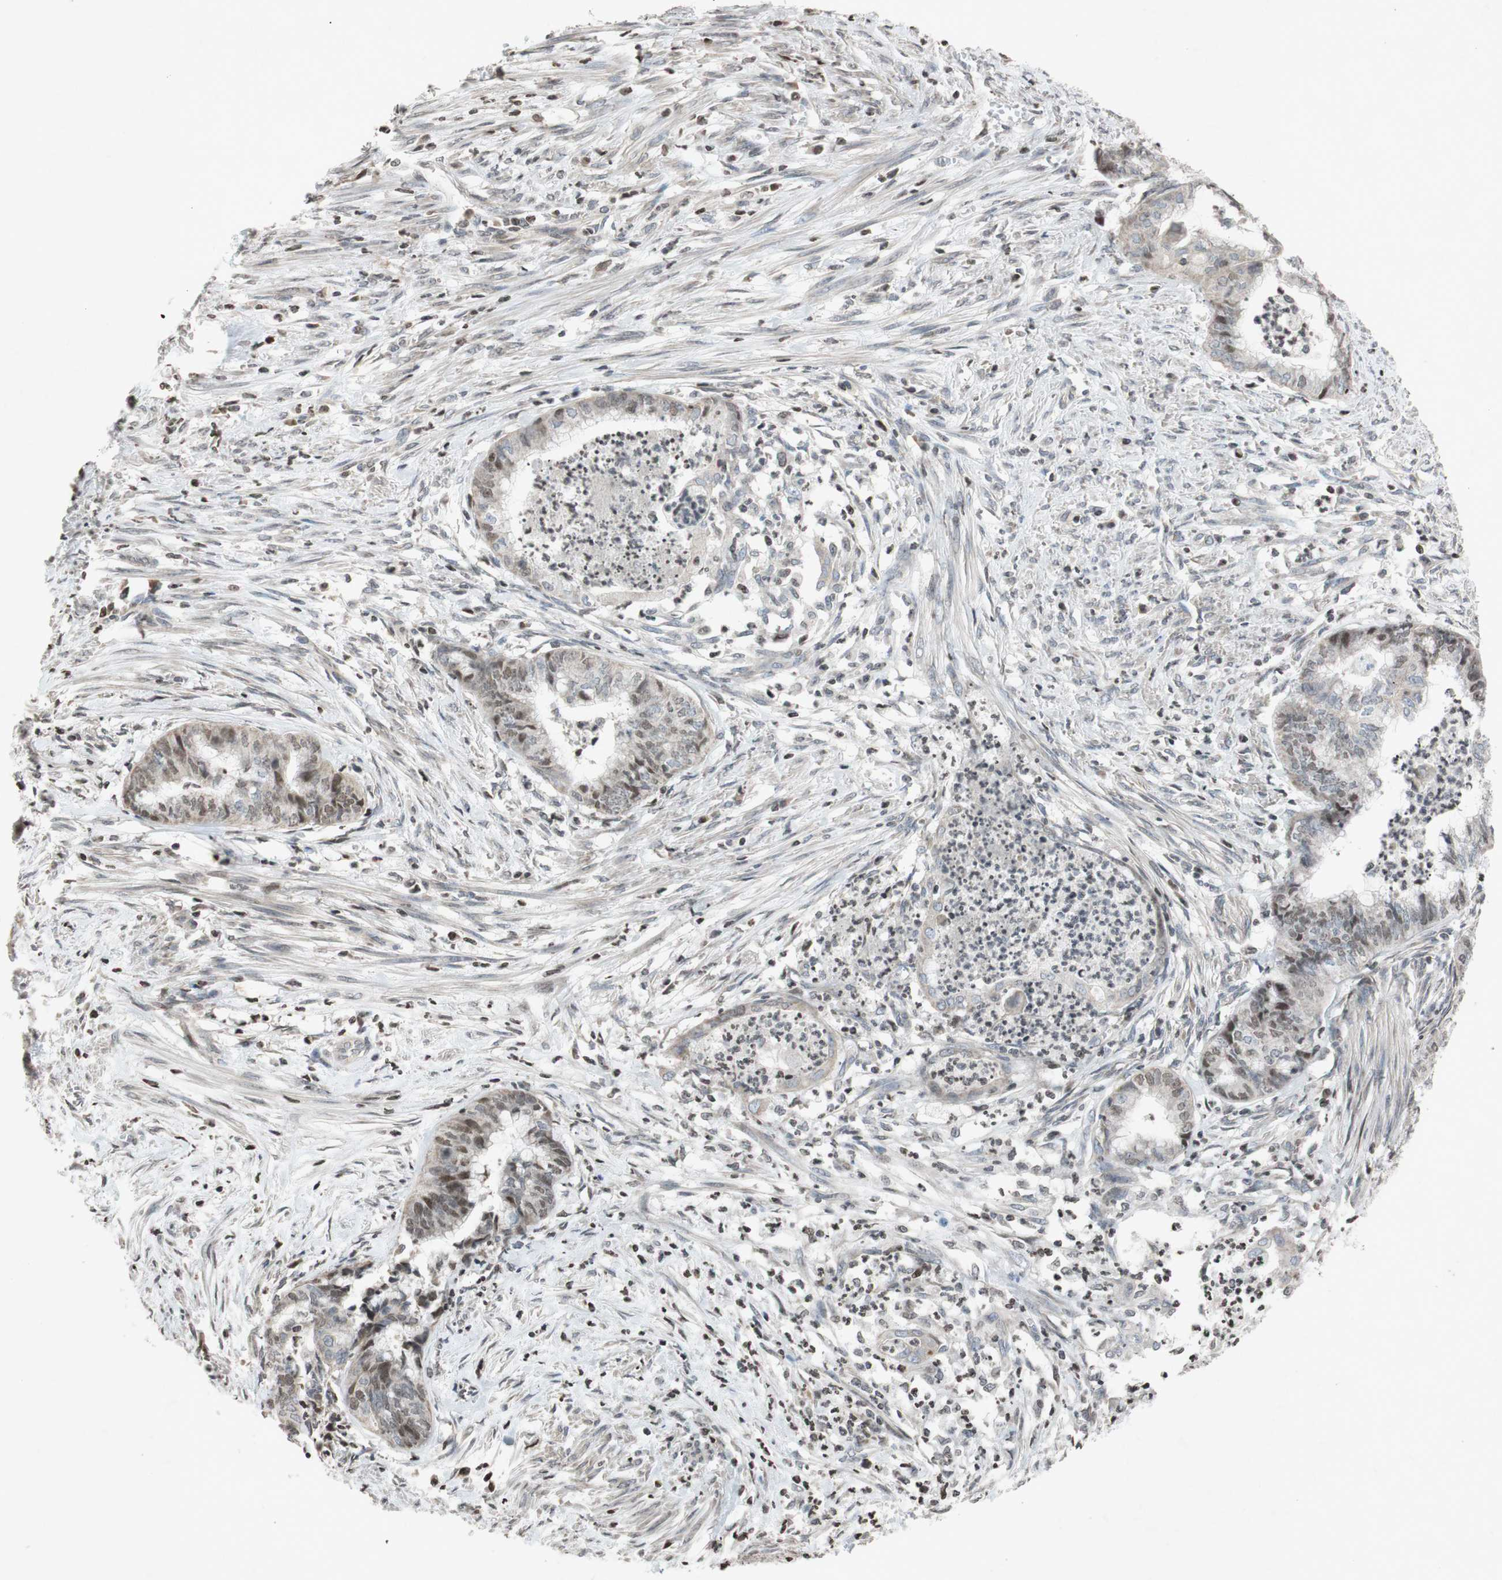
{"staining": {"intensity": "moderate", "quantity": "<25%", "location": "cytoplasmic/membranous,nuclear"}, "tissue": "endometrial cancer", "cell_type": "Tumor cells", "image_type": "cancer", "snomed": [{"axis": "morphology", "description": "Necrosis, NOS"}, {"axis": "morphology", "description": "Adenocarcinoma, NOS"}, {"axis": "topography", "description": "Endometrium"}], "caption": "Immunohistochemical staining of human endometrial cancer reveals low levels of moderate cytoplasmic/membranous and nuclear positivity in approximately <25% of tumor cells.", "gene": "MCM6", "patient": {"sex": "female", "age": 79}}